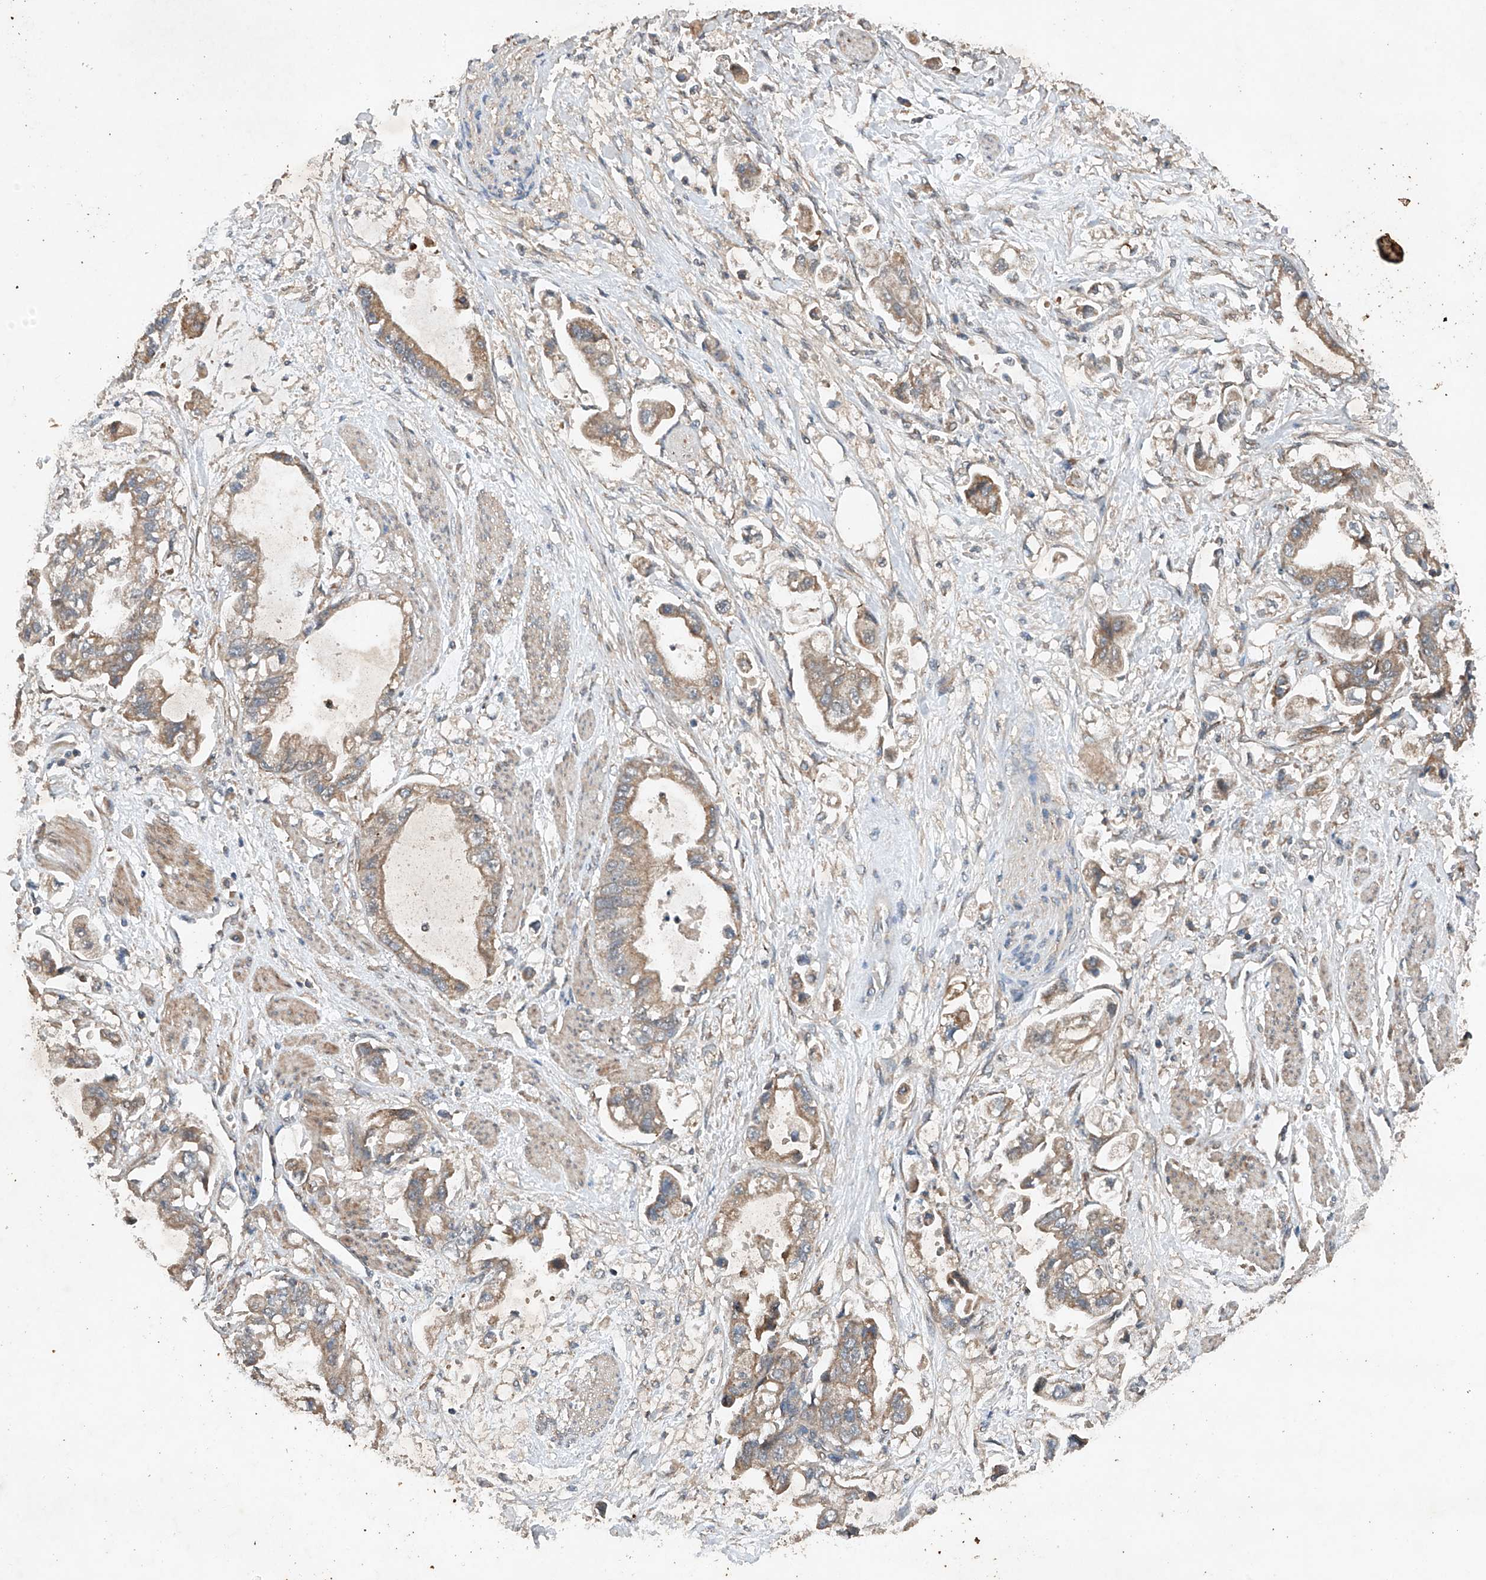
{"staining": {"intensity": "moderate", "quantity": ">75%", "location": "cytoplasmic/membranous"}, "tissue": "stomach cancer", "cell_type": "Tumor cells", "image_type": "cancer", "snomed": [{"axis": "morphology", "description": "Adenocarcinoma, NOS"}, {"axis": "topography", "description": "Stomach"}], "caption": "A photomicrograph of human stomach cancer (adenocarcinoma) stained for a protein reveals moderate cytoplasmic/membranous brown staining in tumor cells. Using DAB (3,3'-diaminobenzidine) (brown) and hematoxylin (blue) stains, captured at high magnification using brightfield microscopy.", "gene": "CEP85L", "patient": {"sex": "male", "age": 62}}